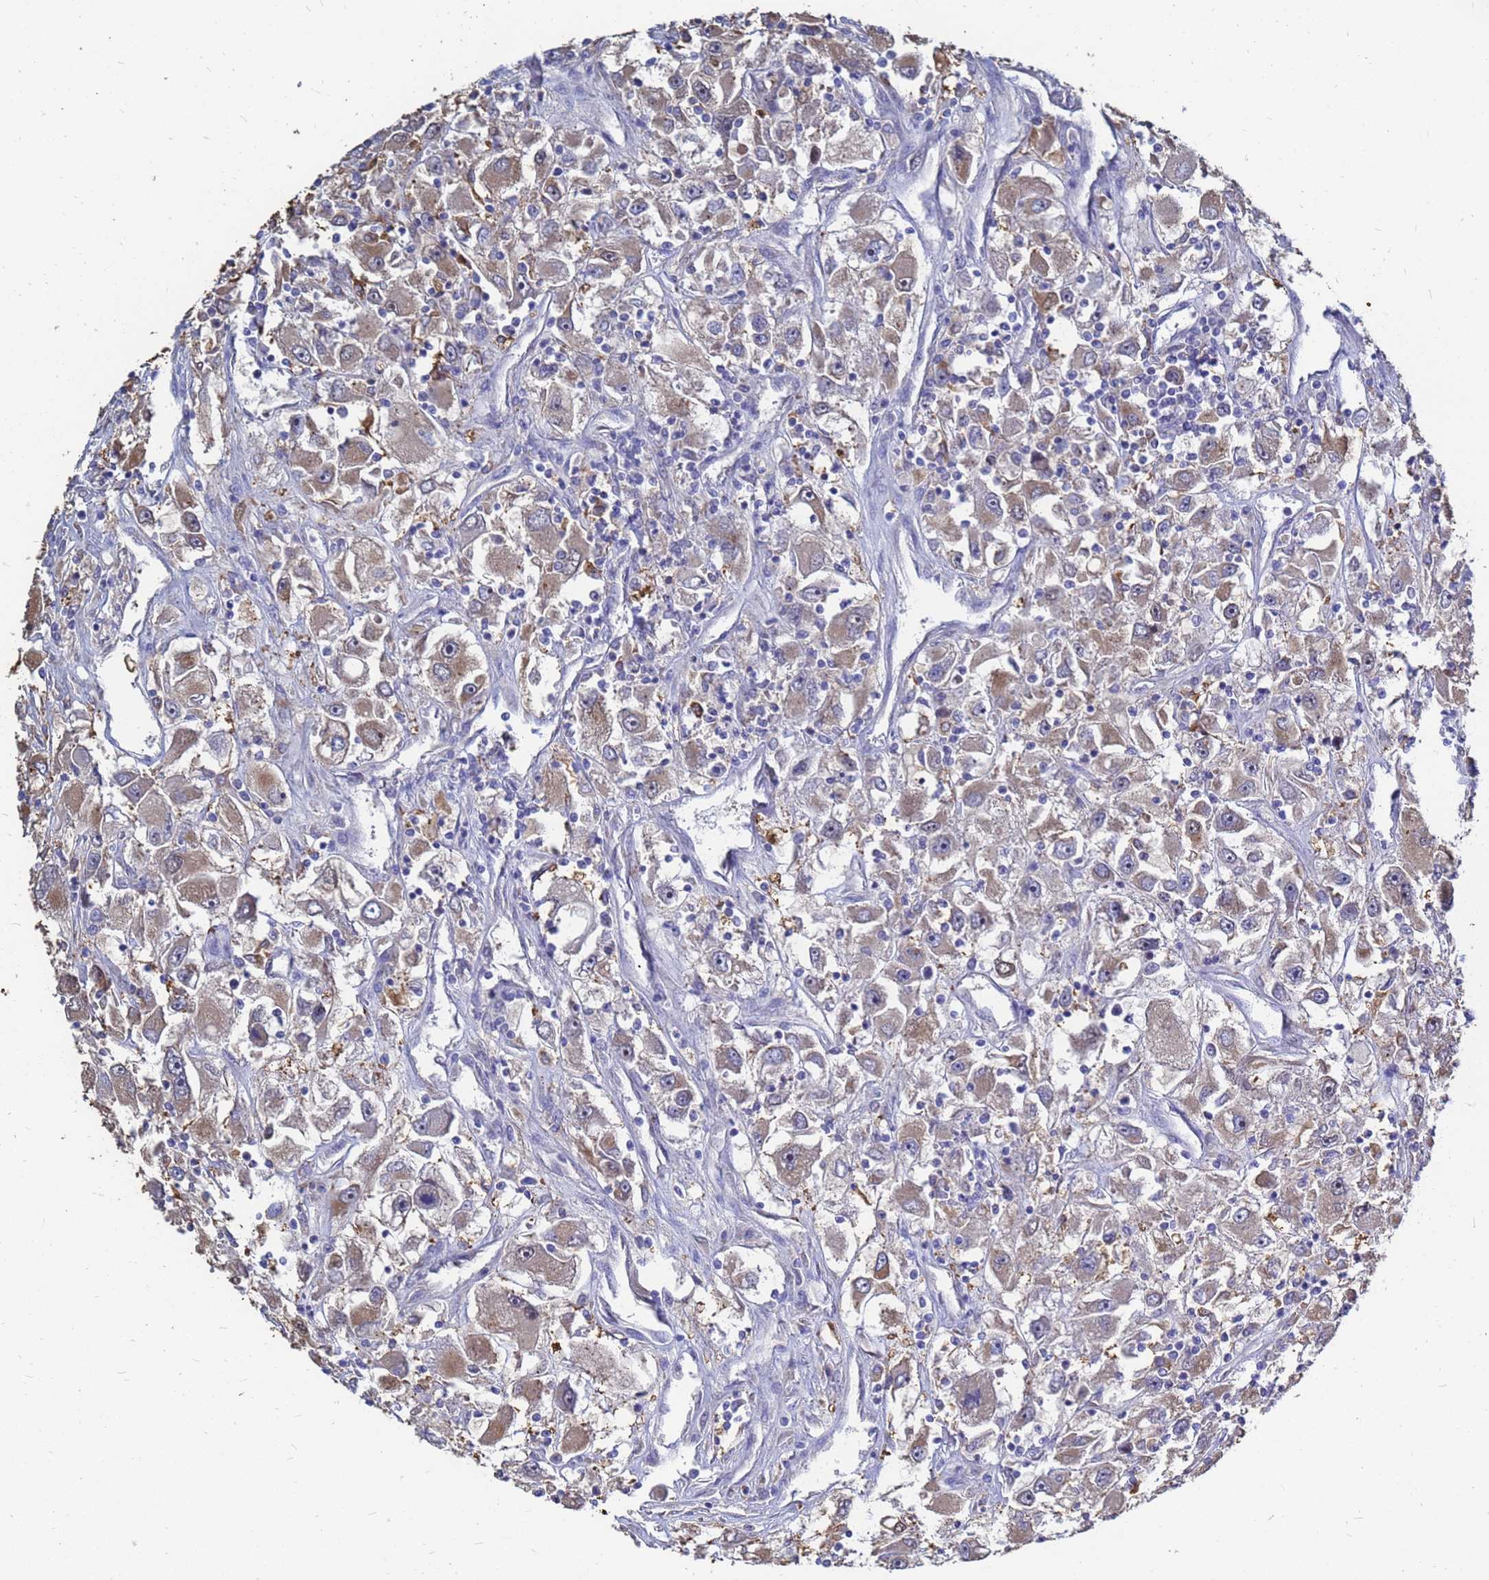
{"staining": {"intensity": "weak", "quantity": "25%-75%", "location": "cytoplasmic/membranous"}, "tissue": "renal cancer", "cell_type": "Tumor cells", "image_type": "cancer", "snomed": [{"axis": "morphology", "description": "Adenocarcinoma, NOS"}, {"axis": "topography", "description": "Kidney"}], "caption": "There is low levels of weak cytoplasmic/membranous positivity in tumor cells of renal cancer (adenocarcinoma), as demonstrated by immunohistochemical staining (brown color).", "gene": "MOB2", "patient": {"sex": "female", "age": 52}}